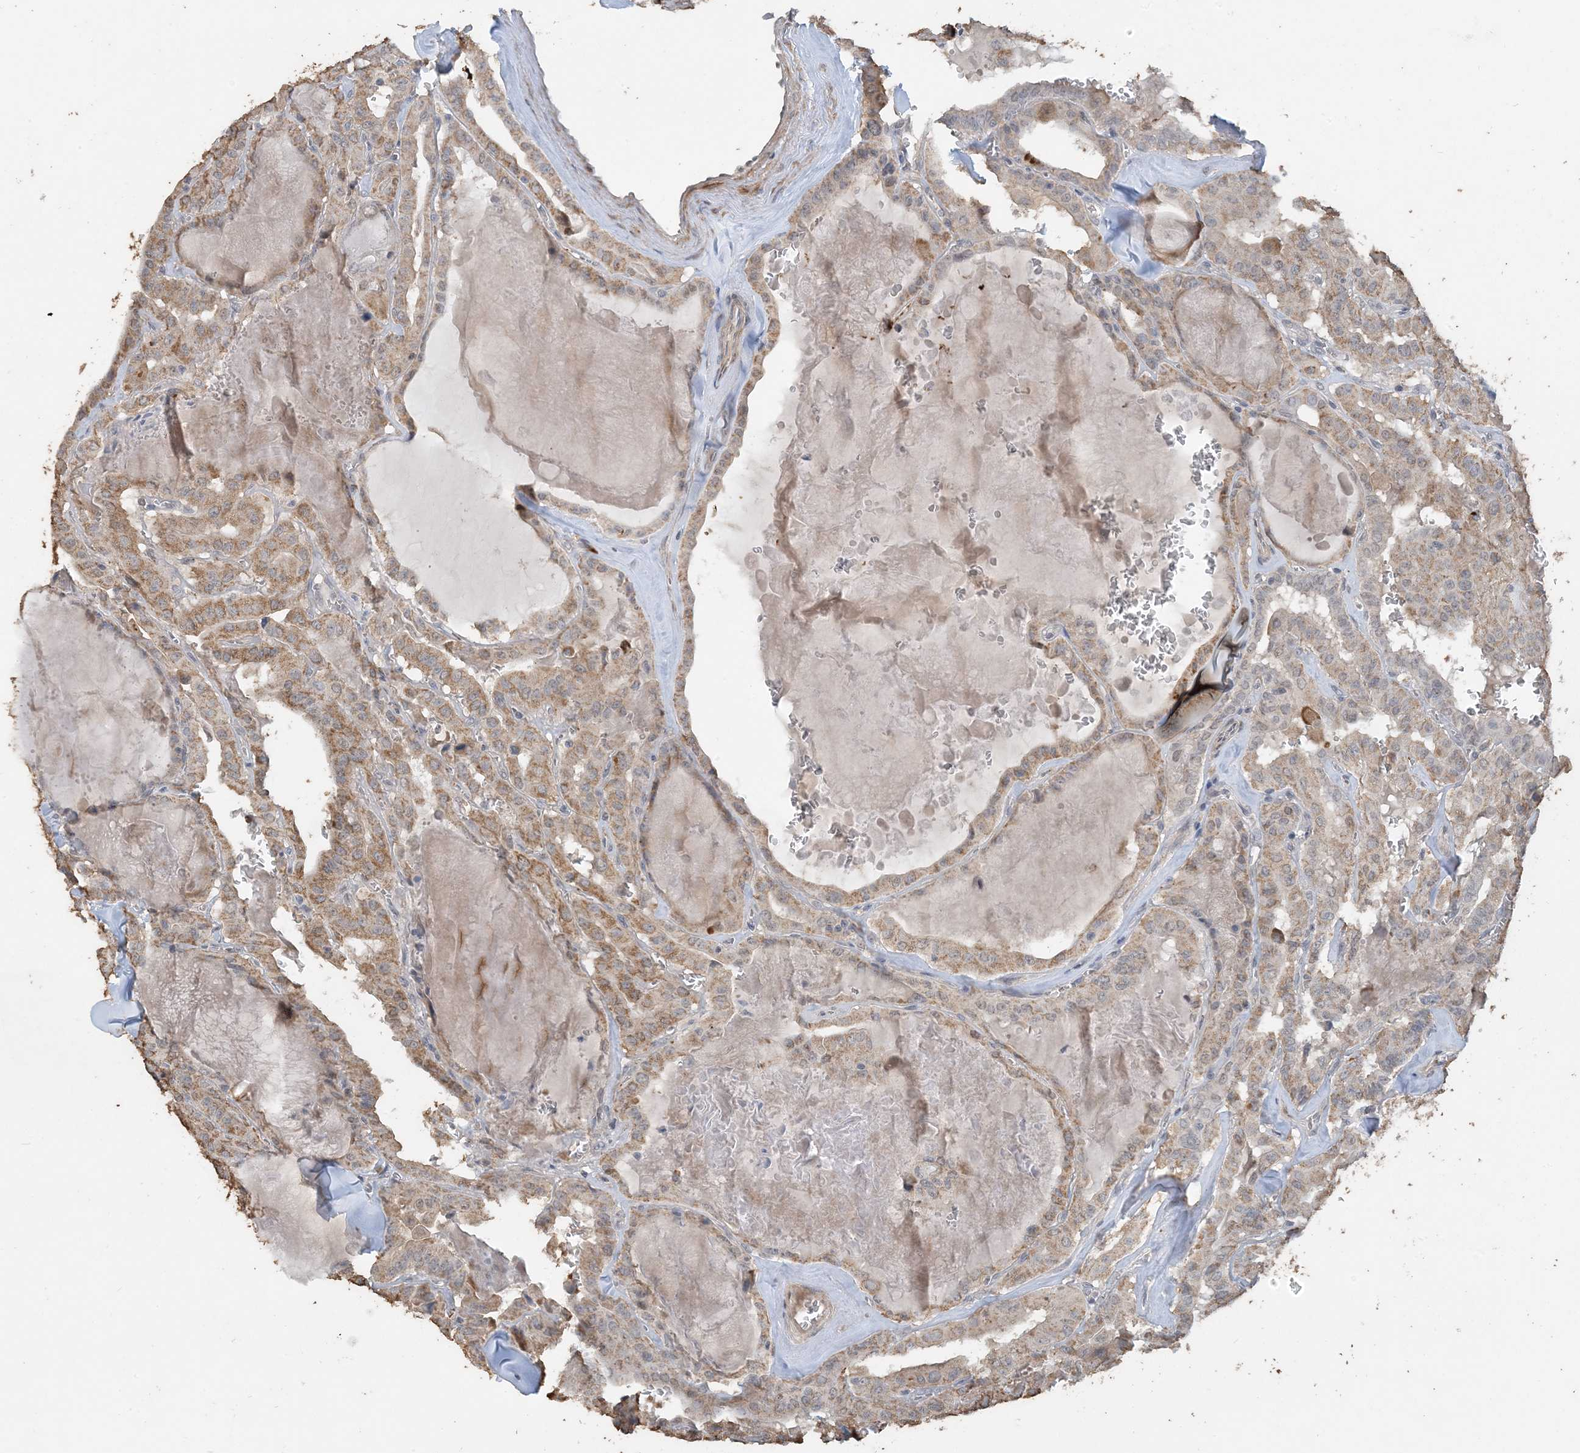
{"staining": {"intensity": "moderate", "quantity": ">75%", "location": "cytoplasmic/membranous"}, "tissue": "thyroid cancer", "cell_type": "Tumor cells", "image_type": "cancer", "snomed": [{"axis": "morphology", "description": "Papillary adenocarcinoma, NOS"}, {"axis": "topography", "description": "Thyroid gland"}], "caption": "Immunohistochemistry of human papillary adenocarcinoma (thyroid) displays medium levels of moderate cytoplasmic/membranous staining in approximately >75% of tumor cells. (Brightfield microscopy of DAB IHC at high magnification).", "gene": "SFMBT2", "patient": {"sex": "male", "age": 52}}